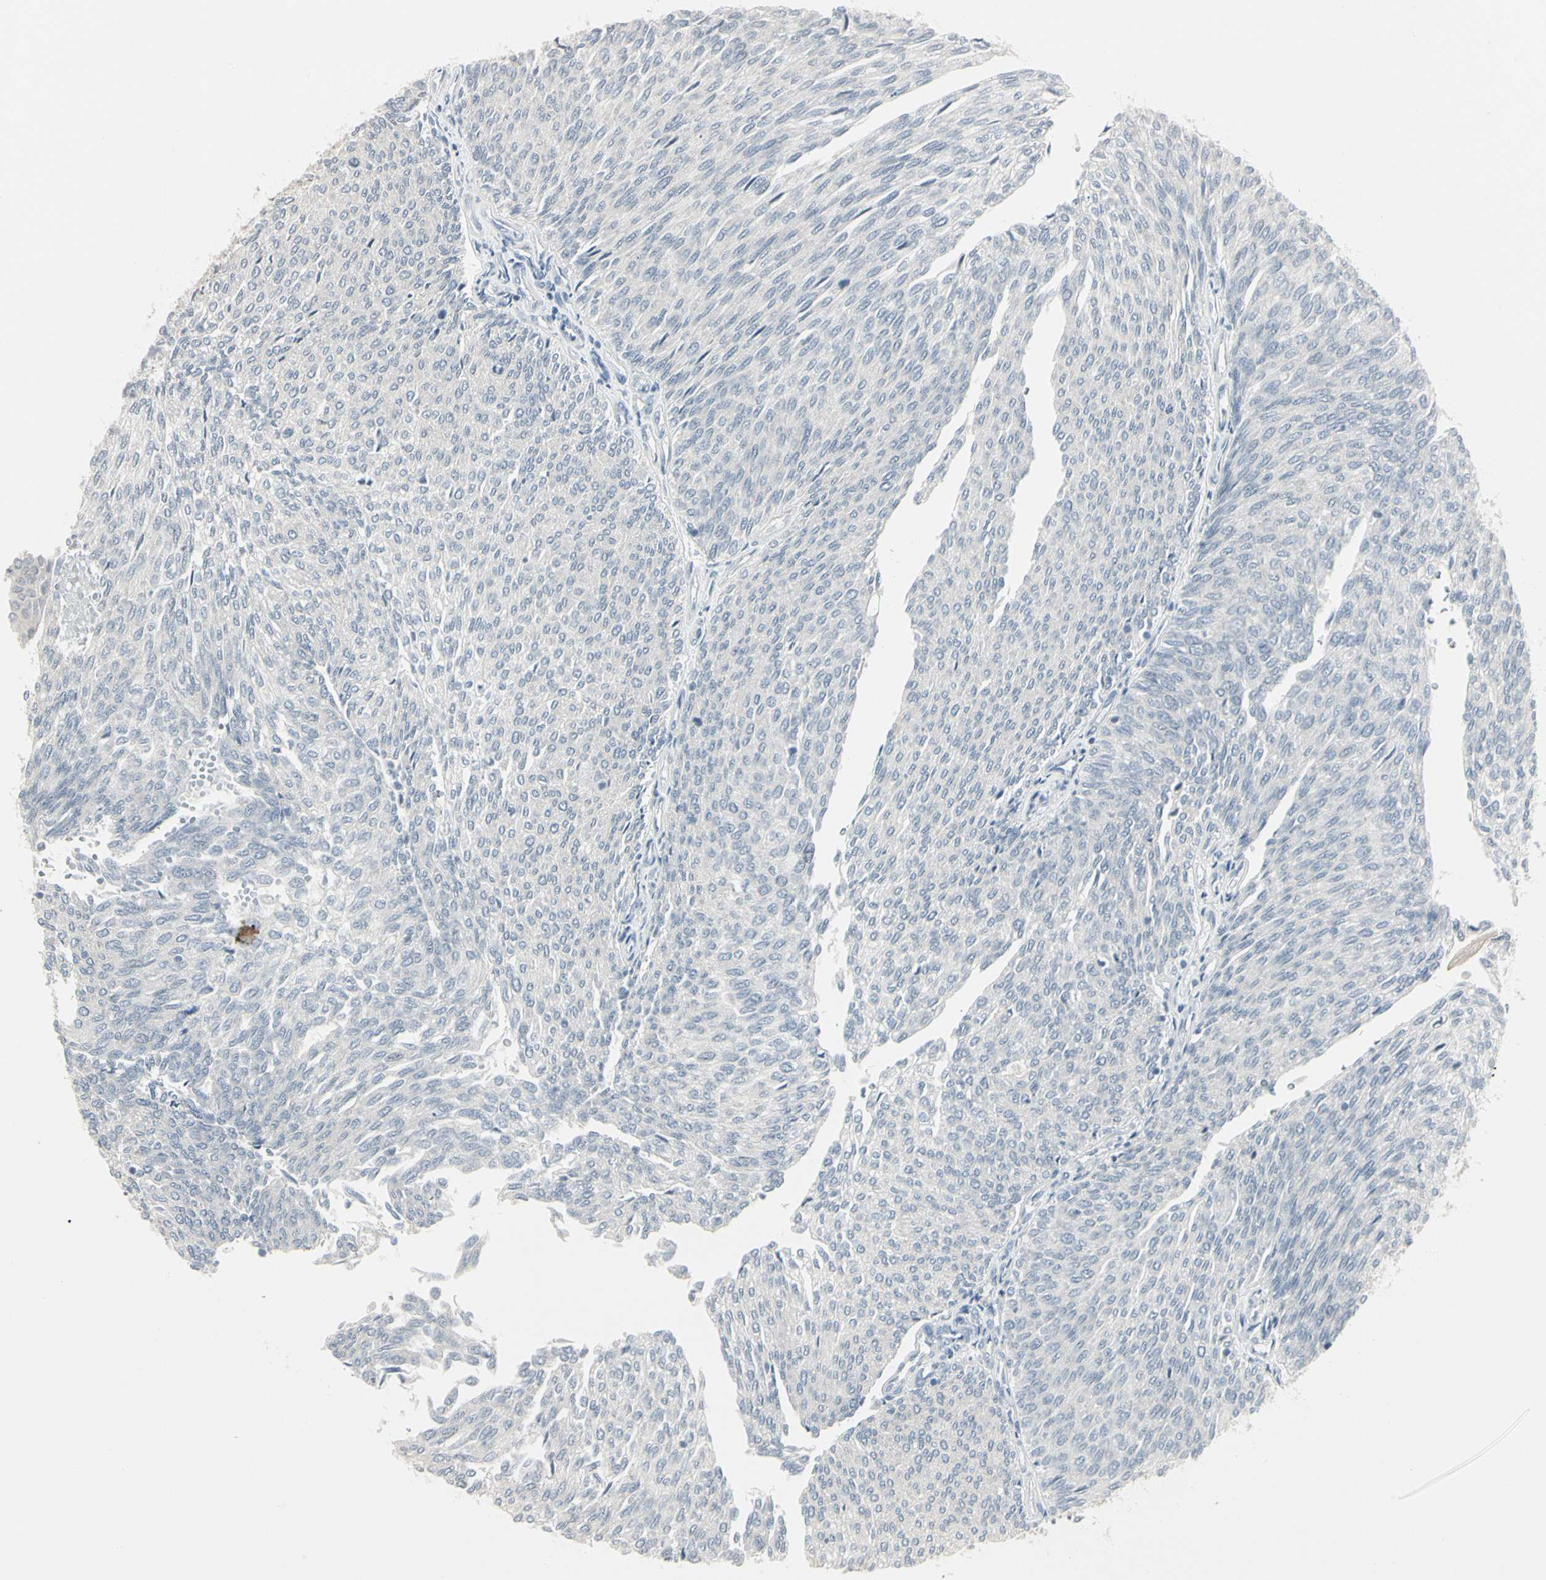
{"staining": {"intensity": "negative", "quantity": "none", "location": "none"}, "tissue": "urothelial cancer", "cell_type": "Tumor cells", "image_type": "cancer", "snomed": [{"axis": "morphology", "description": "Urothelial carcinoma, Low grade"}, {"axis": "topography", "description": "Urinary bladder"}], "caption": "Low-grade urothelial carcinoma was stained to show a protein in brown. There is no significant expression in tumor cells.", "gene": "DMPK", "patient": {"sex": "female", "age": 79}}